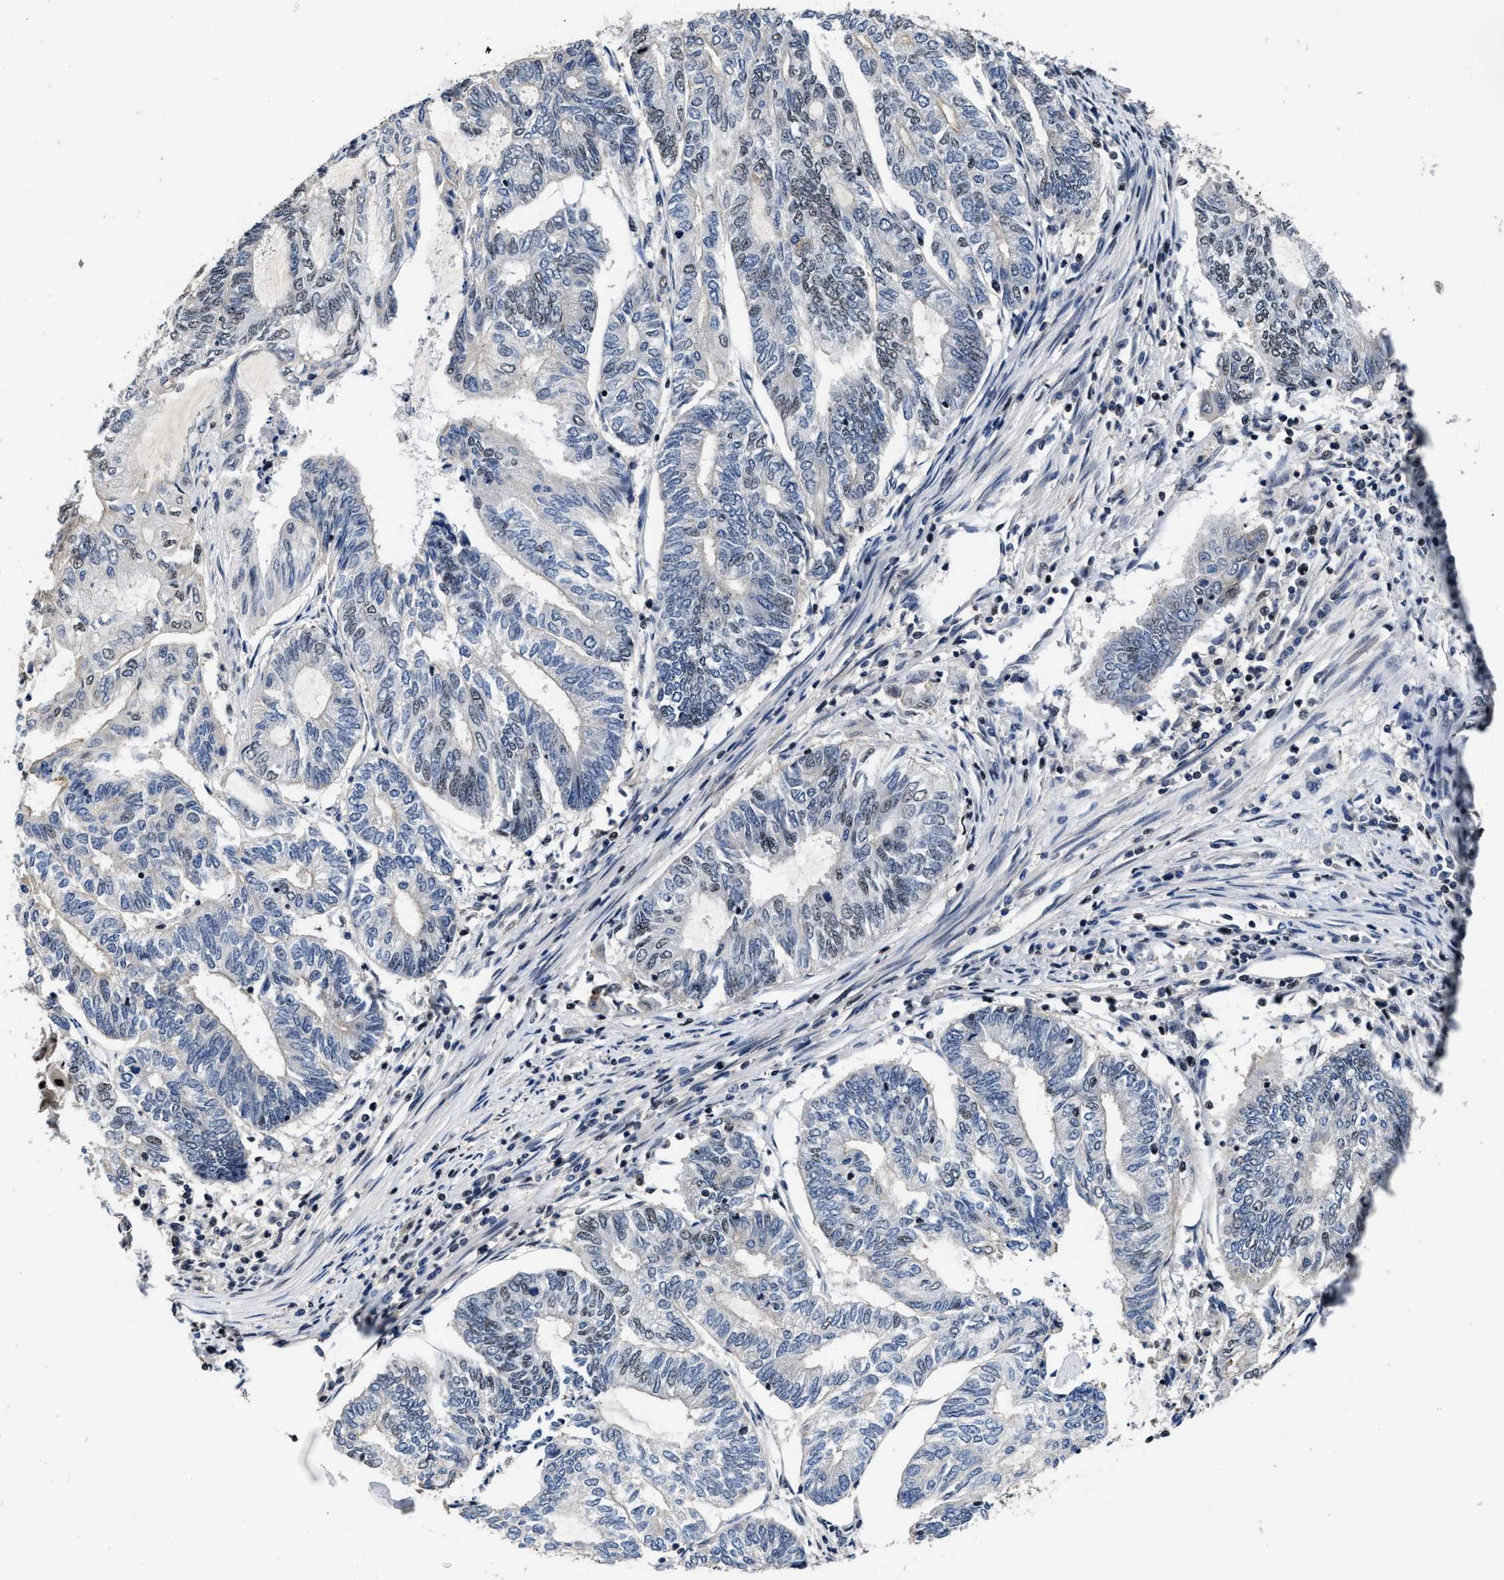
{"staining": {"intensity": "negative", "quantity": "none", "location": "none"}, "tissue": "endometrial cancer", "cell_type": "Tumor cells", "image_type": "cancer", "snomed": [{"axis": "morphology", "description": "Adenocarcinoma, NOS"}, {"axis": "topography", "description": "Uterus"}, {"axis": "topography", "description": "Endometrium"}], "caption": "High magnification brightfield microscopy of endometrial cancer stained with DAB (brown) and counterstained with hematoxylin (blue): tumor cells show no significant staining.", "gene": "ZNF233", "patient": {"sex": "female", "age": 70}}